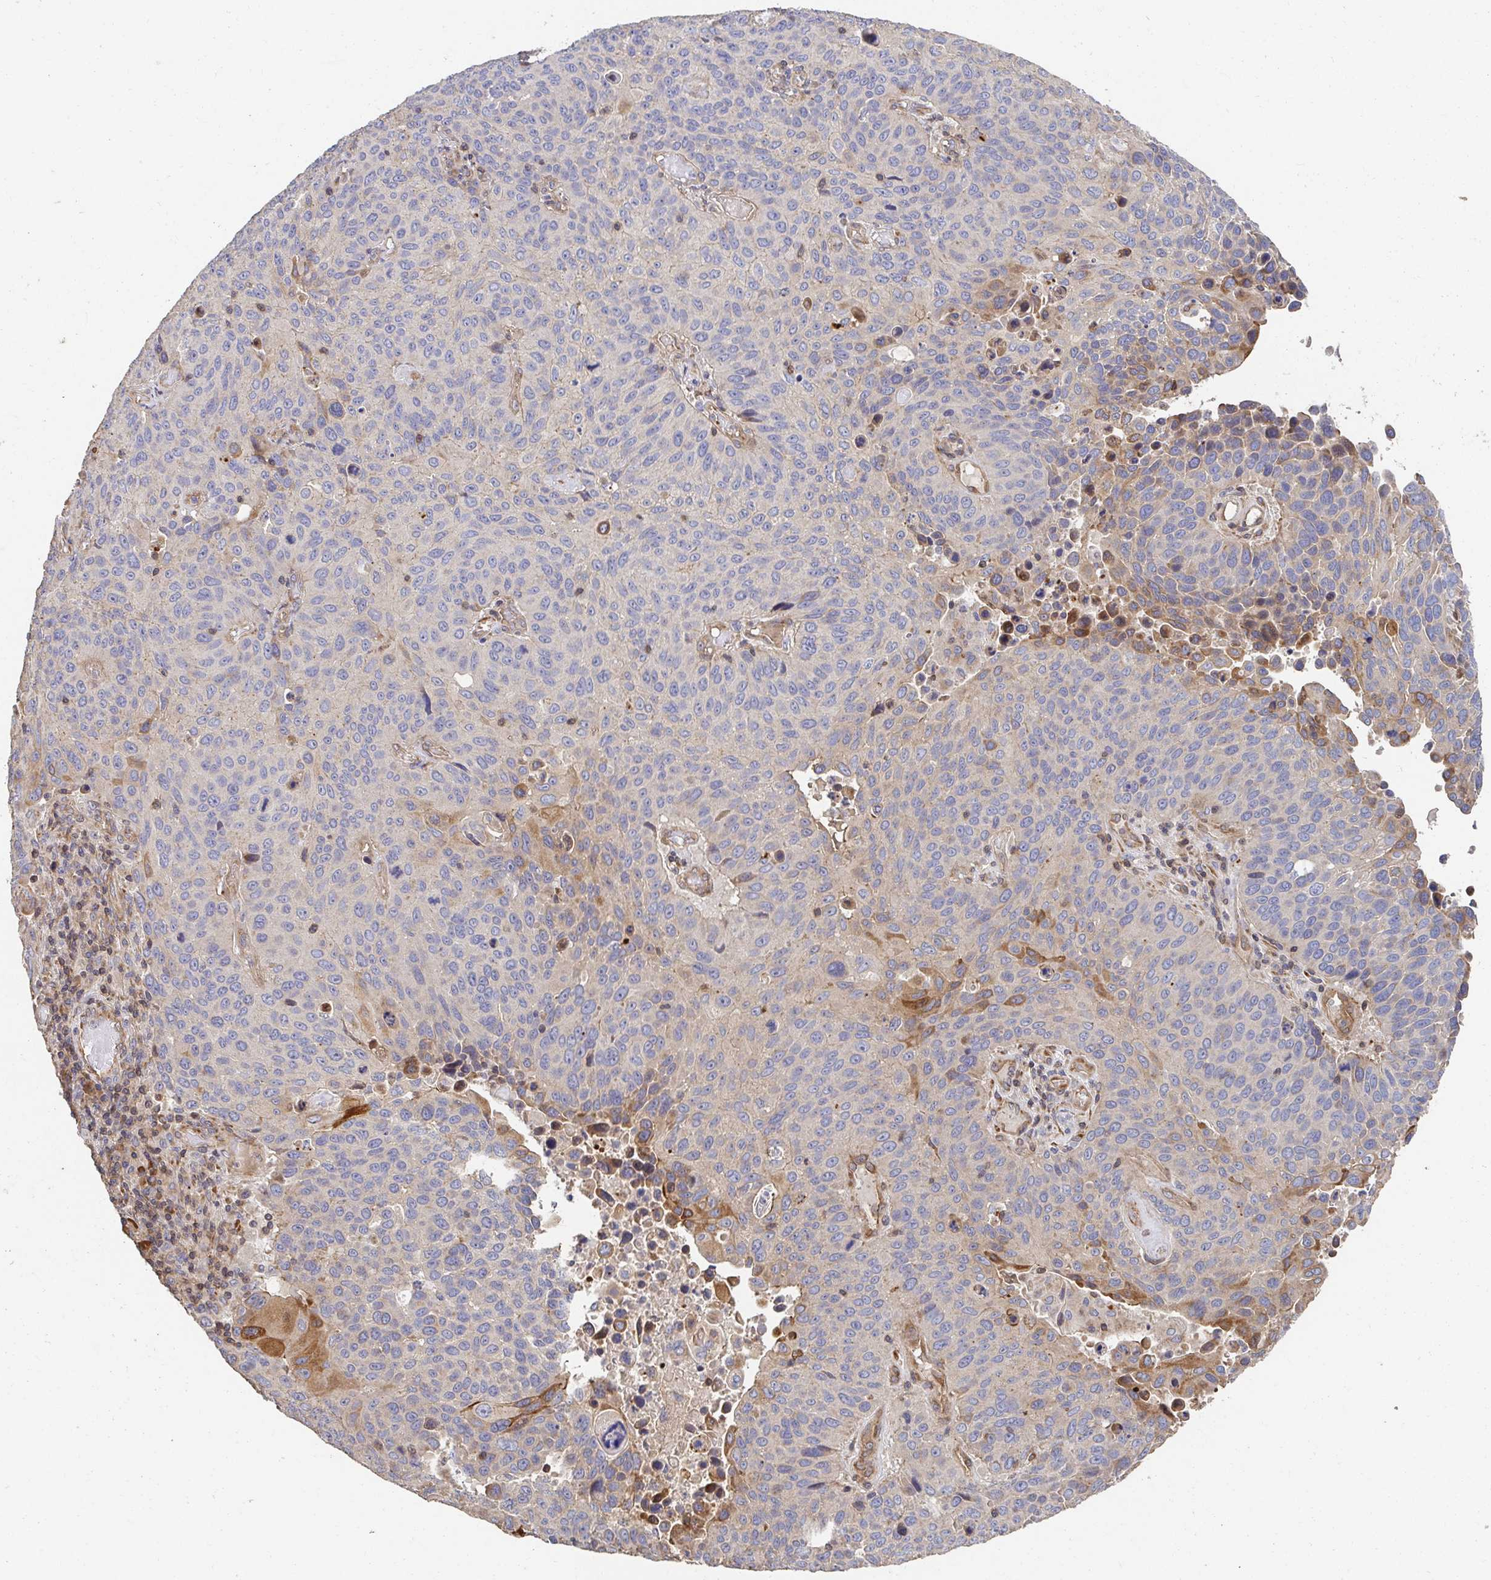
{"staining": {"intensity": "moderate", "quantity": "<25%", "location": "cytoplasmic/membranous"}, "tissue": "lung cancer", "cell_type": "Tumor cells", "image_type": "cancer", "snomed": [{"axis": "morphology", "description": "Squamous cell carcinoma, NOS"}, {"axis": "topography", "description": "Lung"}], "caption": "Immunohistochemistry of lung squamous cell carcinoma displays low levels of moderate cytoplasmic/membranous positivity in approximately <25% of tumor cells.", "gene": "APBB1", "patient": {"sex": "male", "age": 68}}